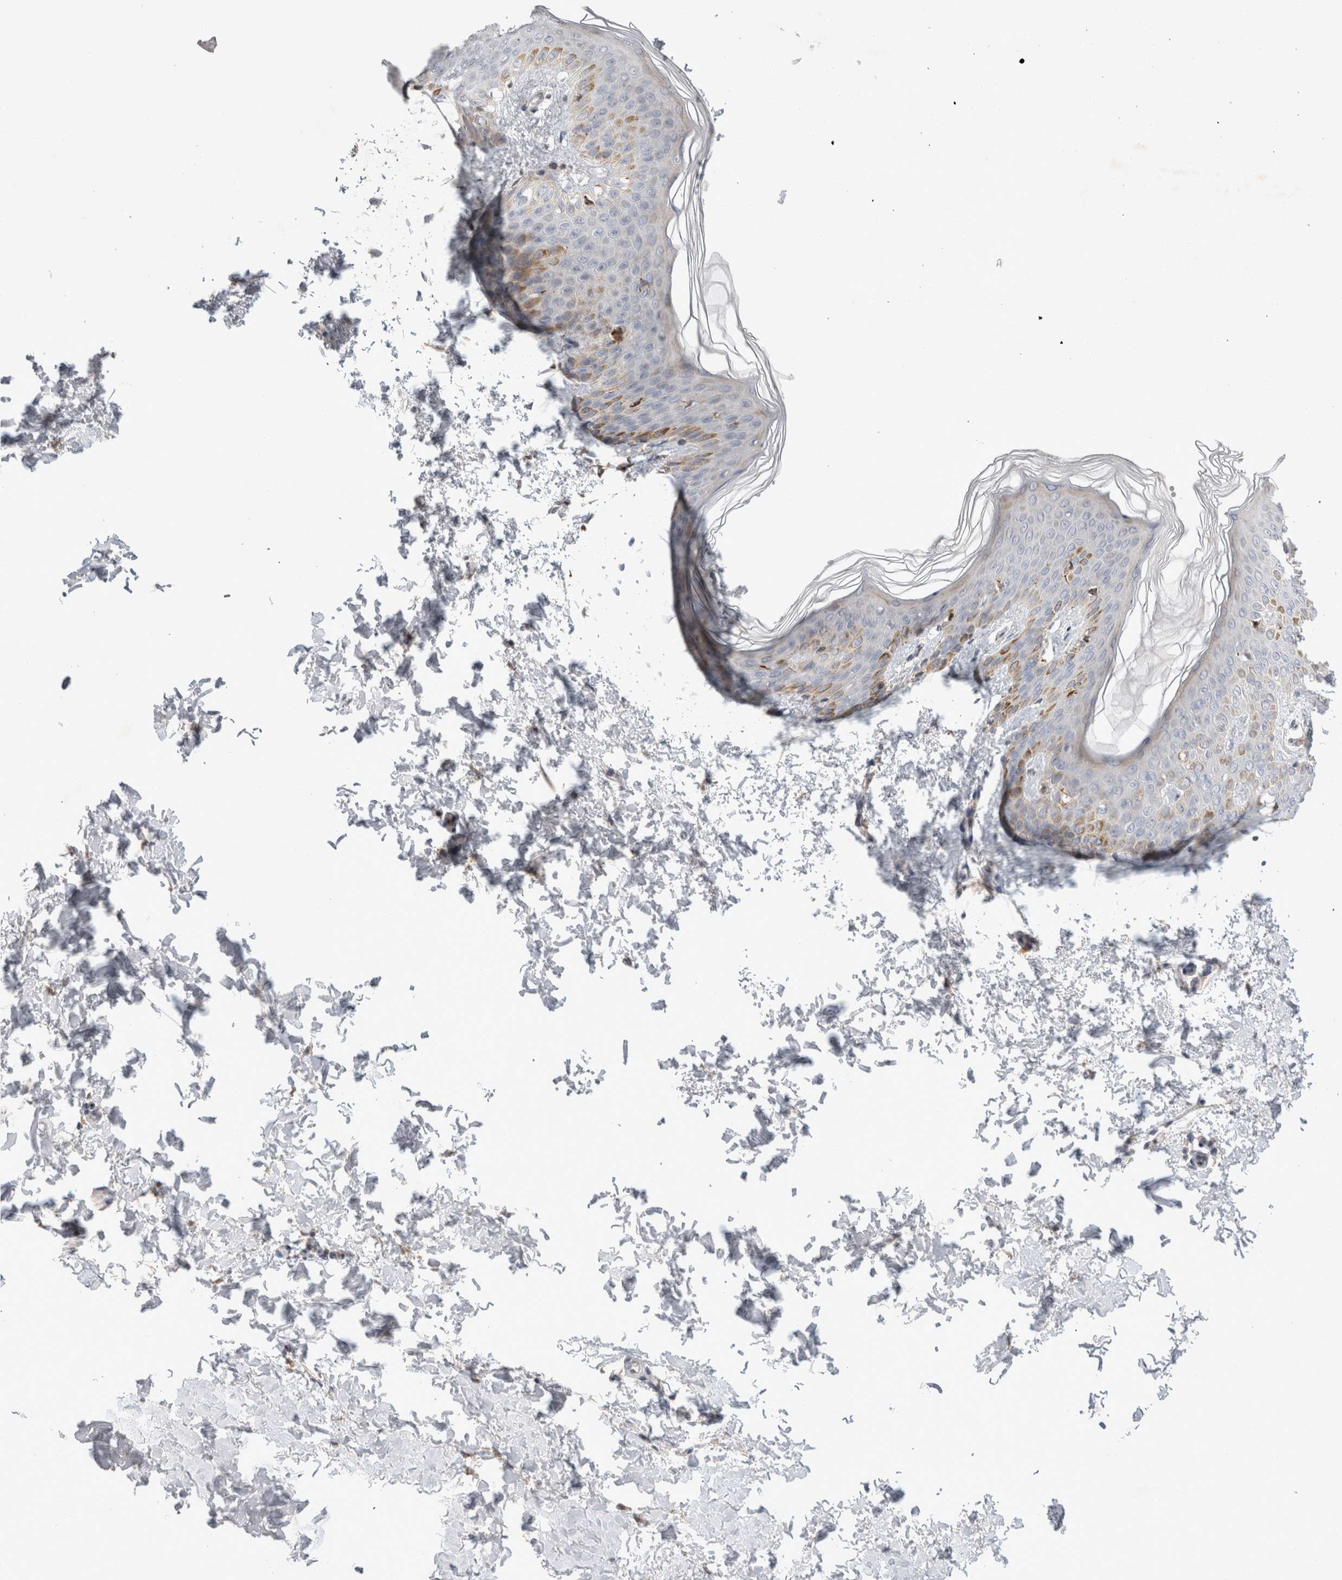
{"staining": {"intensity": "negative", "quantity": "none", "location": "none"}, "tissue": "skin", "cell_type": "Fibroblasts", "image_type": "normal", "snomed": [{"axis": "morphology", "description": "Normal tissue, NOS"}, {"axis": "morphology", "description": "Neoplasm, benign, NOS"}, {"axis": "topography", "description": "Skin"}, {"axis": "topography", "description": "Soft tissue"}], "caption": "Immunohistochemistry image of unremarkable skin stained for a protein (brown), which demonstrates no positivity in fibroblasts. The staining is performed using DAB brown chromogen with nuclei counter-stained in using hematoxylin.", "gene": "TRMT9B", "patient": {"sex": "male", "age": 26}}